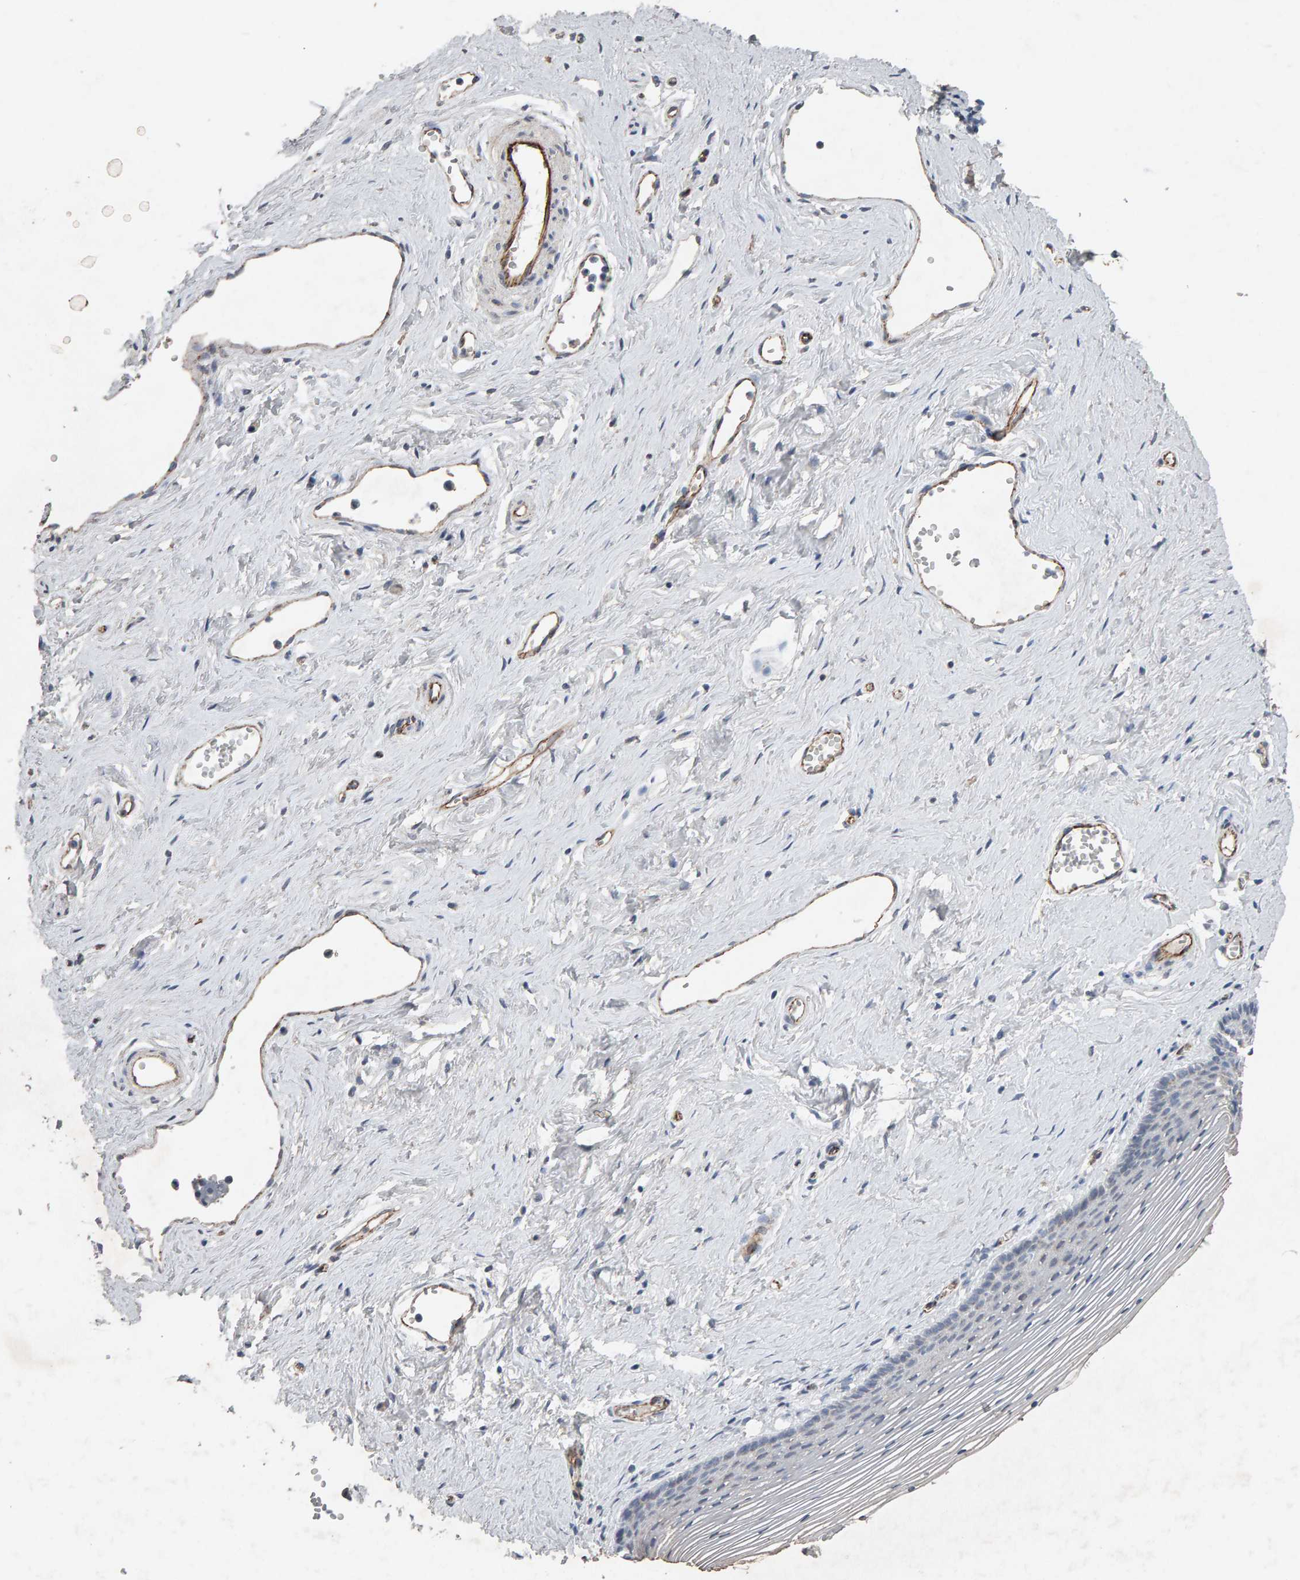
{"staining": {"intensity": "negative", "quantity": "none", "location": "none"}, "tissue": "vagina", "cell_type": "Squamous epithelial cells", "image_type": "normal", "snomed": [{"axis": "morphology", "description": "Normal tissue, NOS"}, {"axis": "topography", "description": "Vagina"}], "caption": "An IHC histopathology image of benign vagina is shown. There is no staining in squamous epithelial cells of vagina.", "gene": "PTPRM", "patient": {"sex": "female", "age": 32}}